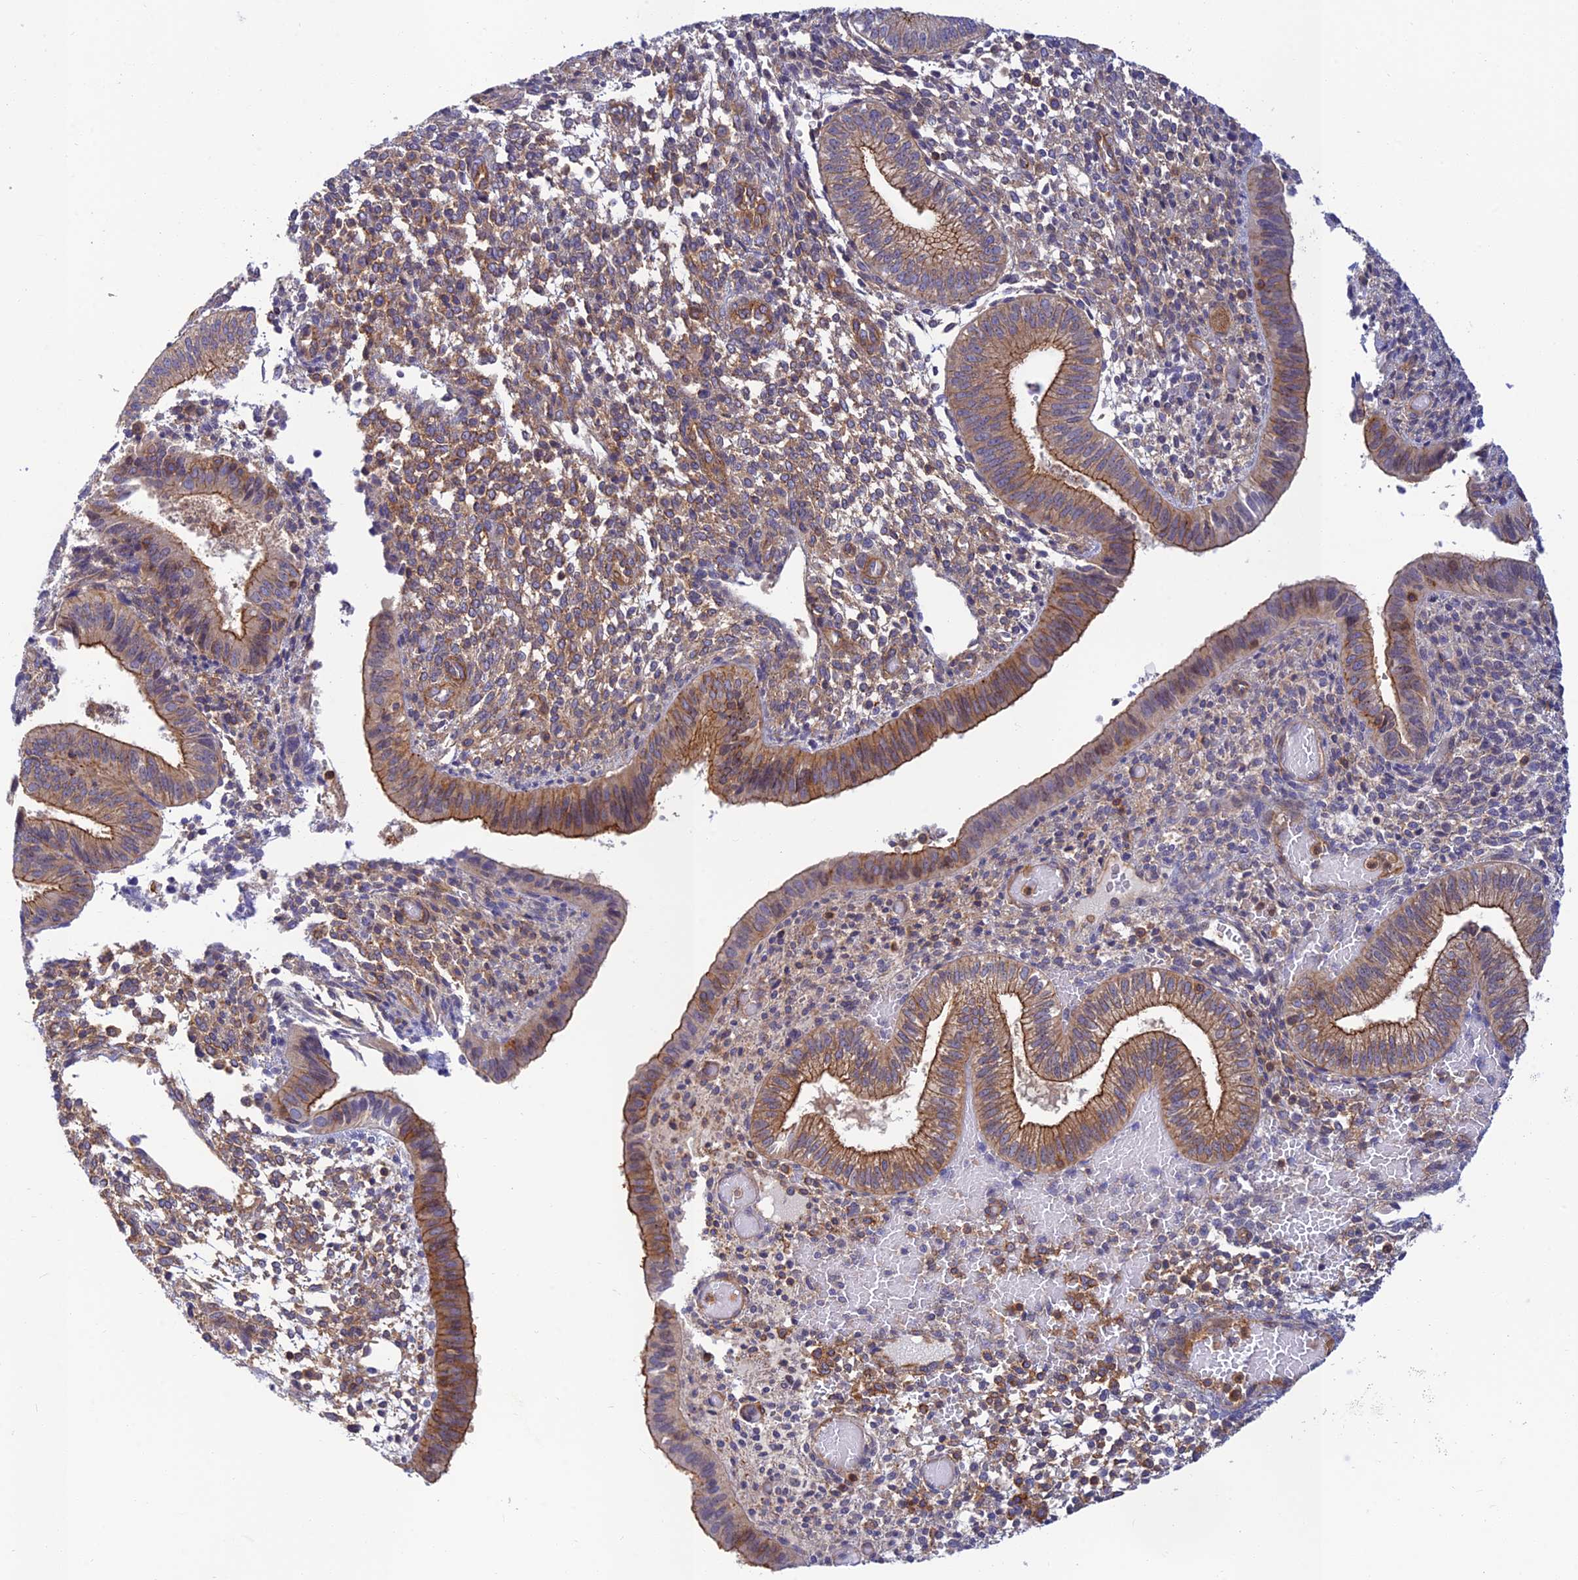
{"staining": {"intensity": "moderate", "quantity": "25%-75%", "location": "cytoplasmic/membranous"}, "tissue": "endometrium", "cell_type": "Cells in endometrial stroma", "image_type": "normal", "snomed": [{"axis": "morphology", "description": "Normal tissue, NOS"}, {"axis": "topography", "description": "Endometrium"}], "caption": "The image displays a brown stain indicating the presence of a protein in the cytoplasmic/membranous of cells in endometrial stroma in endometrium.", "gene": "PPP1R12C", "patient": {"sex": "female", "age": 34}}